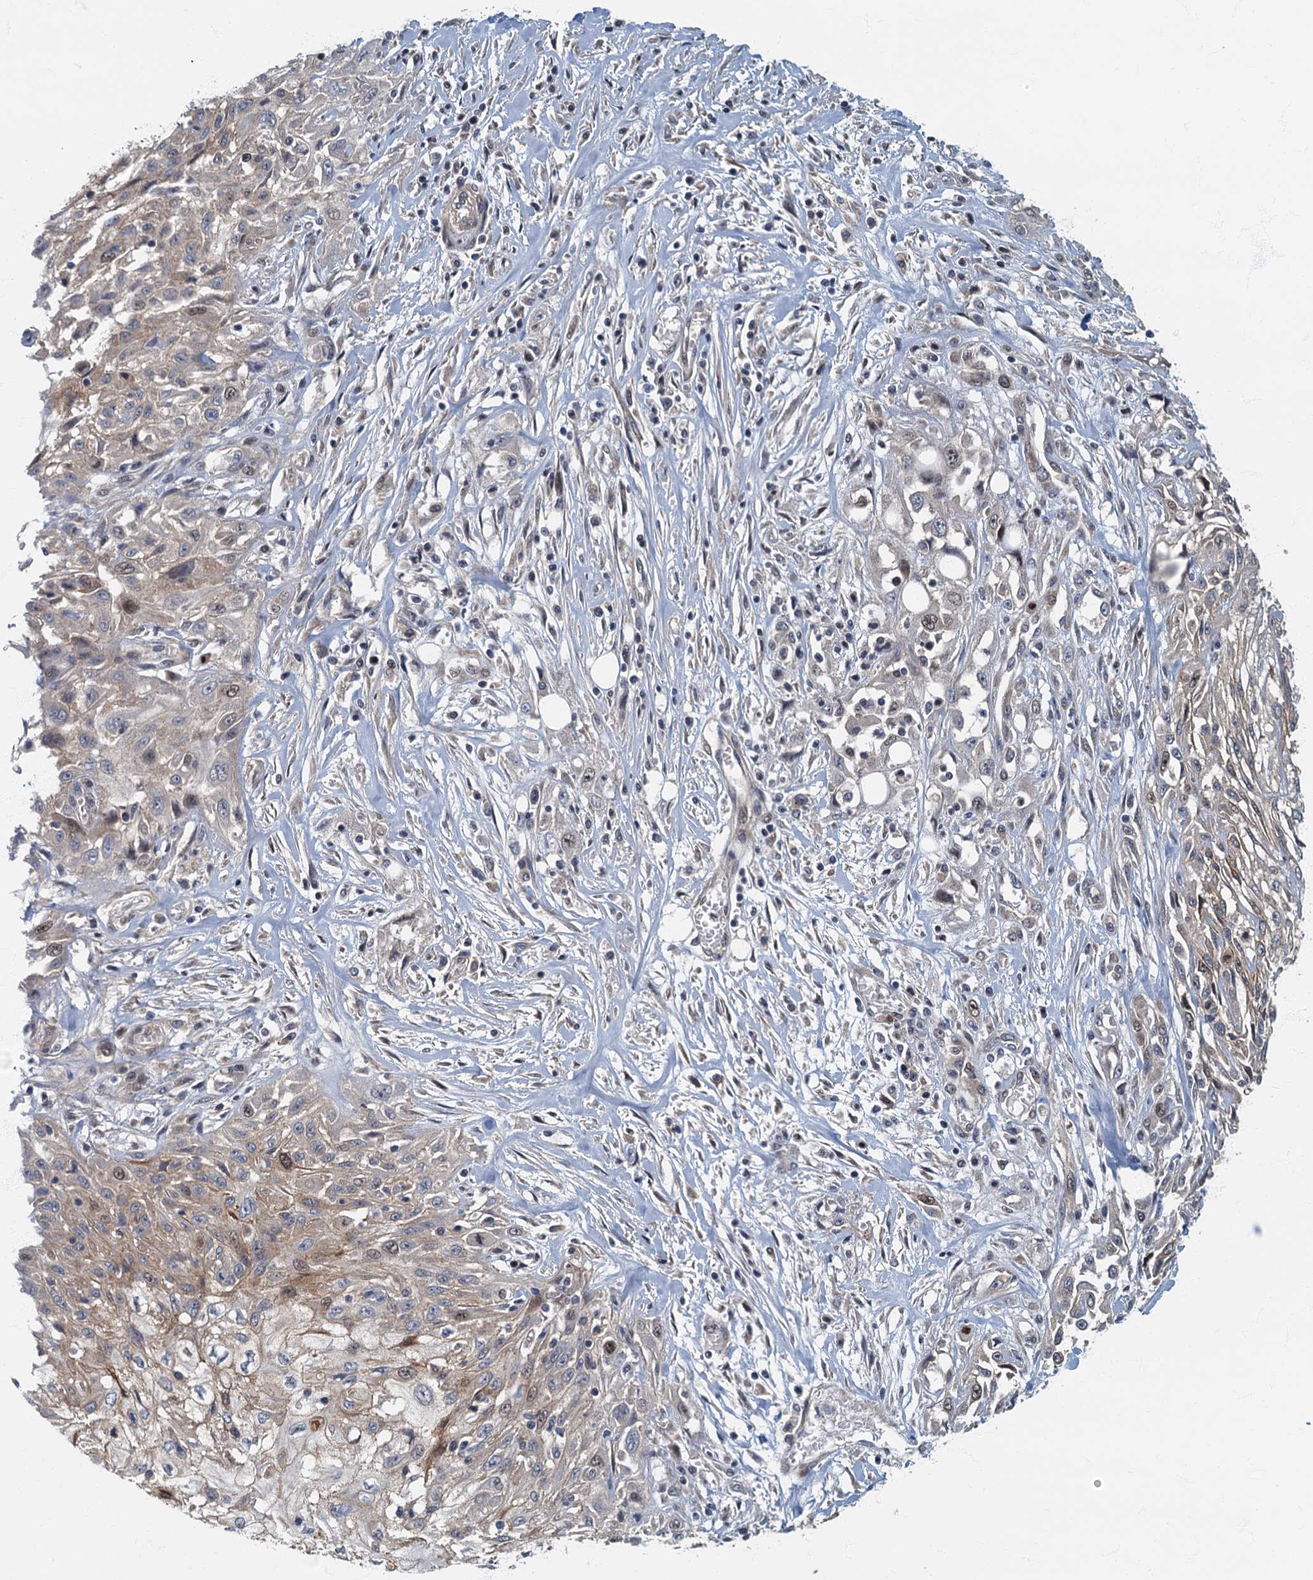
{"staining": {"intensity": "moderate", "quantity": "<25%", "location": "nuclear"}, "tissue": "skin cancer", "cell_type": "Tumor cells", "image_type": "cancer", "snomed": [{"axis": "morphology", "description": "Squamous cell carcinoma, NOS"}, {"axis": "morphology", "description": "Squamous cell carcinoma, metastatic, NOS"}, {"axis": "topography", "description": "Skin"}, {"axis": "topography", "description": "Lymph node"}], "caption": "DAB (3,3'-diaminobenzidine) immunohistochemical staining of skin squamous cell carcinoma shows moderate nuclear protein expression in about <25% of tumor cells.", "gene": "CKAP2L", "patient": {"sex": "male", "age": 75}}